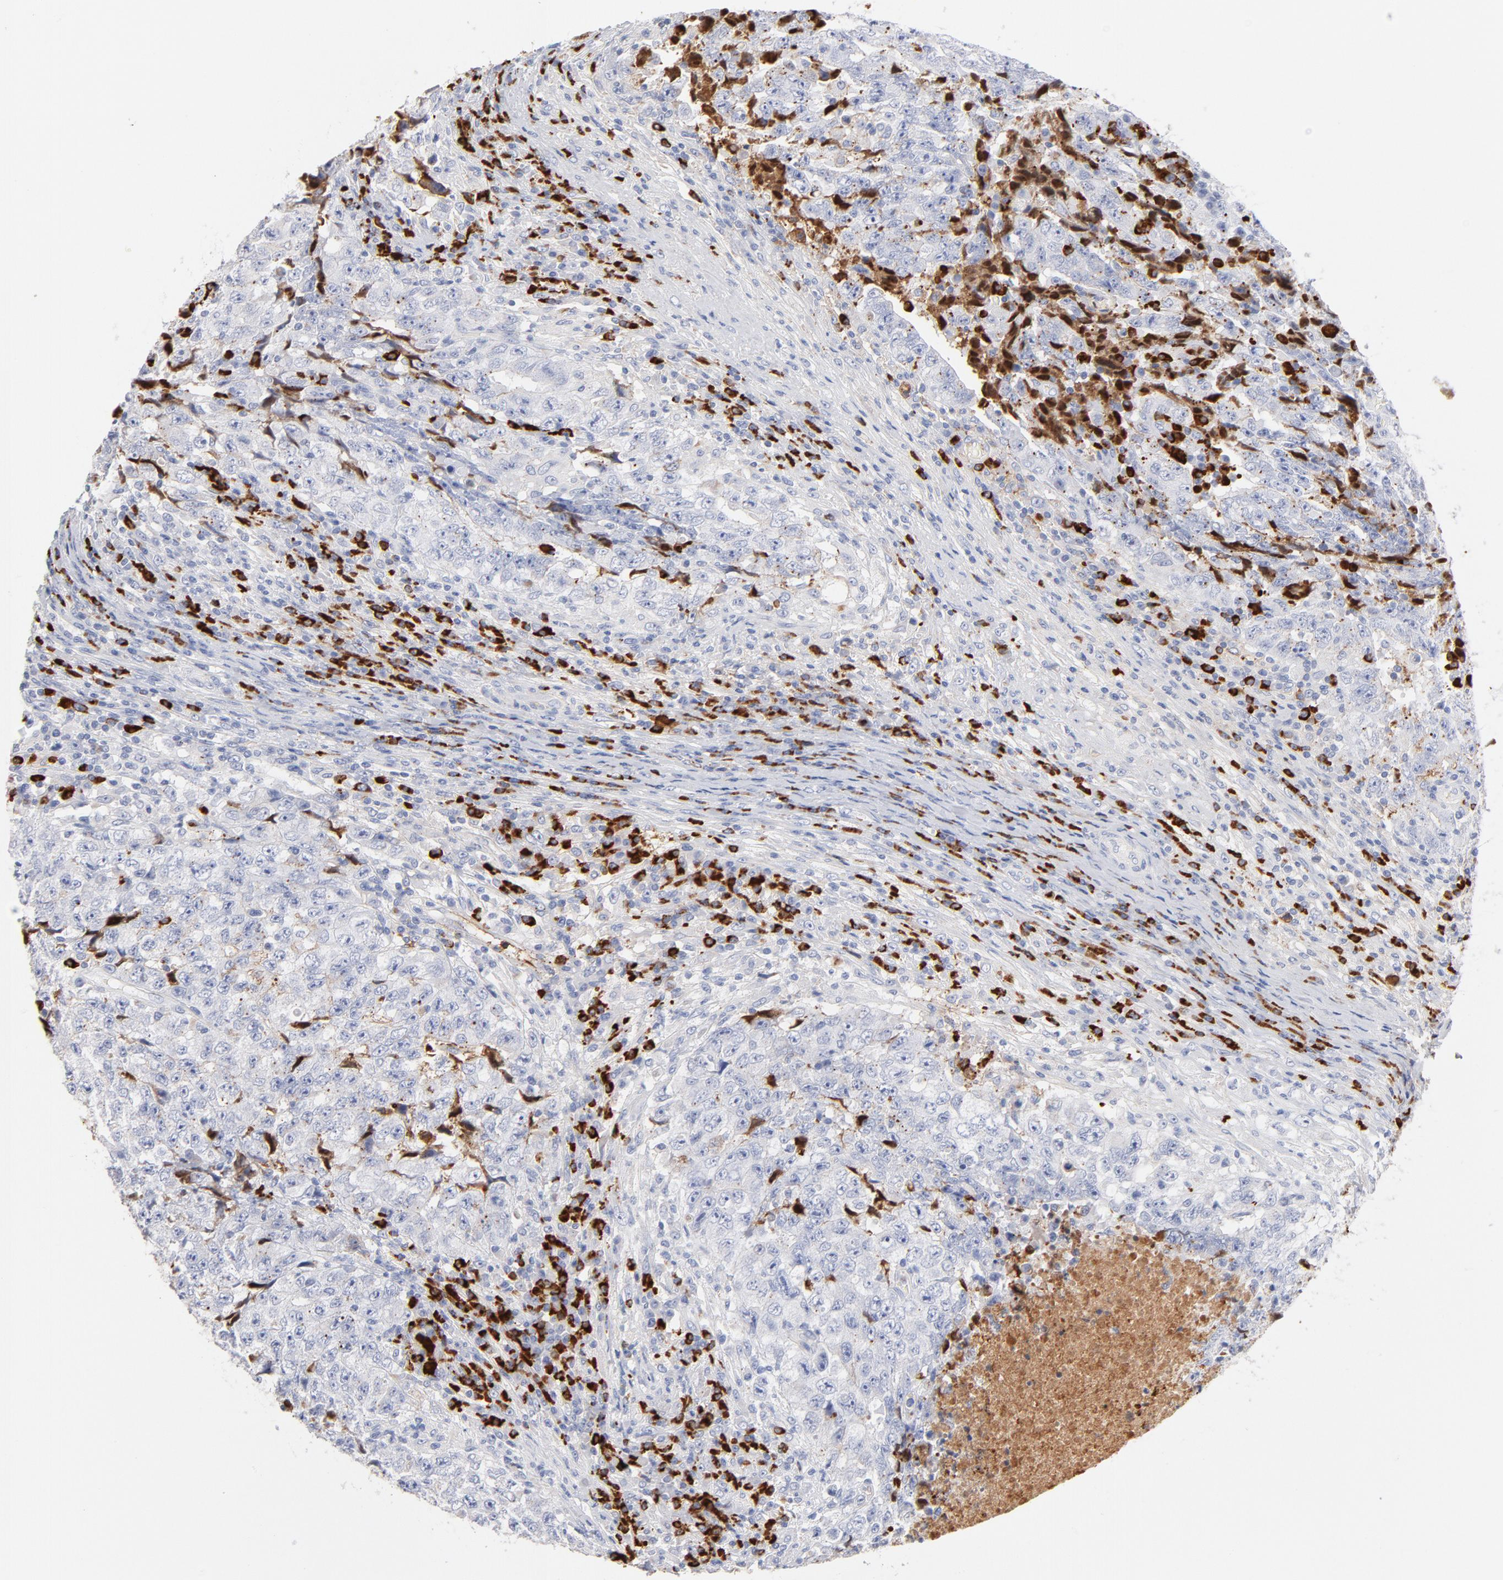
{"staining": {"intensity": "negative", "quantity": "none", "location": "none"}, "tissue": "testis cancer", "cell_type": "Tumor cells", "image_type": "cancer", "snomed": [{"axis": "morphology", "description": "Necrosis, NOS"}, {"axis": "morphology", "description": "Carcinoma, Embryonal, NOS"}, {"axis": "topography", "description": "Testis"}], "caption": "DAB immunohistochemical staining of testis cancer reveals no significant staining in tumor cells. Brightfield microscopy of IHC stained with DAB (3,3'-diaminobenzidine) (brown) and hematoxylin (blue), captured at high magnification.", "gene": "PLAT", "patient": {"sex": "male", "age": 19}}